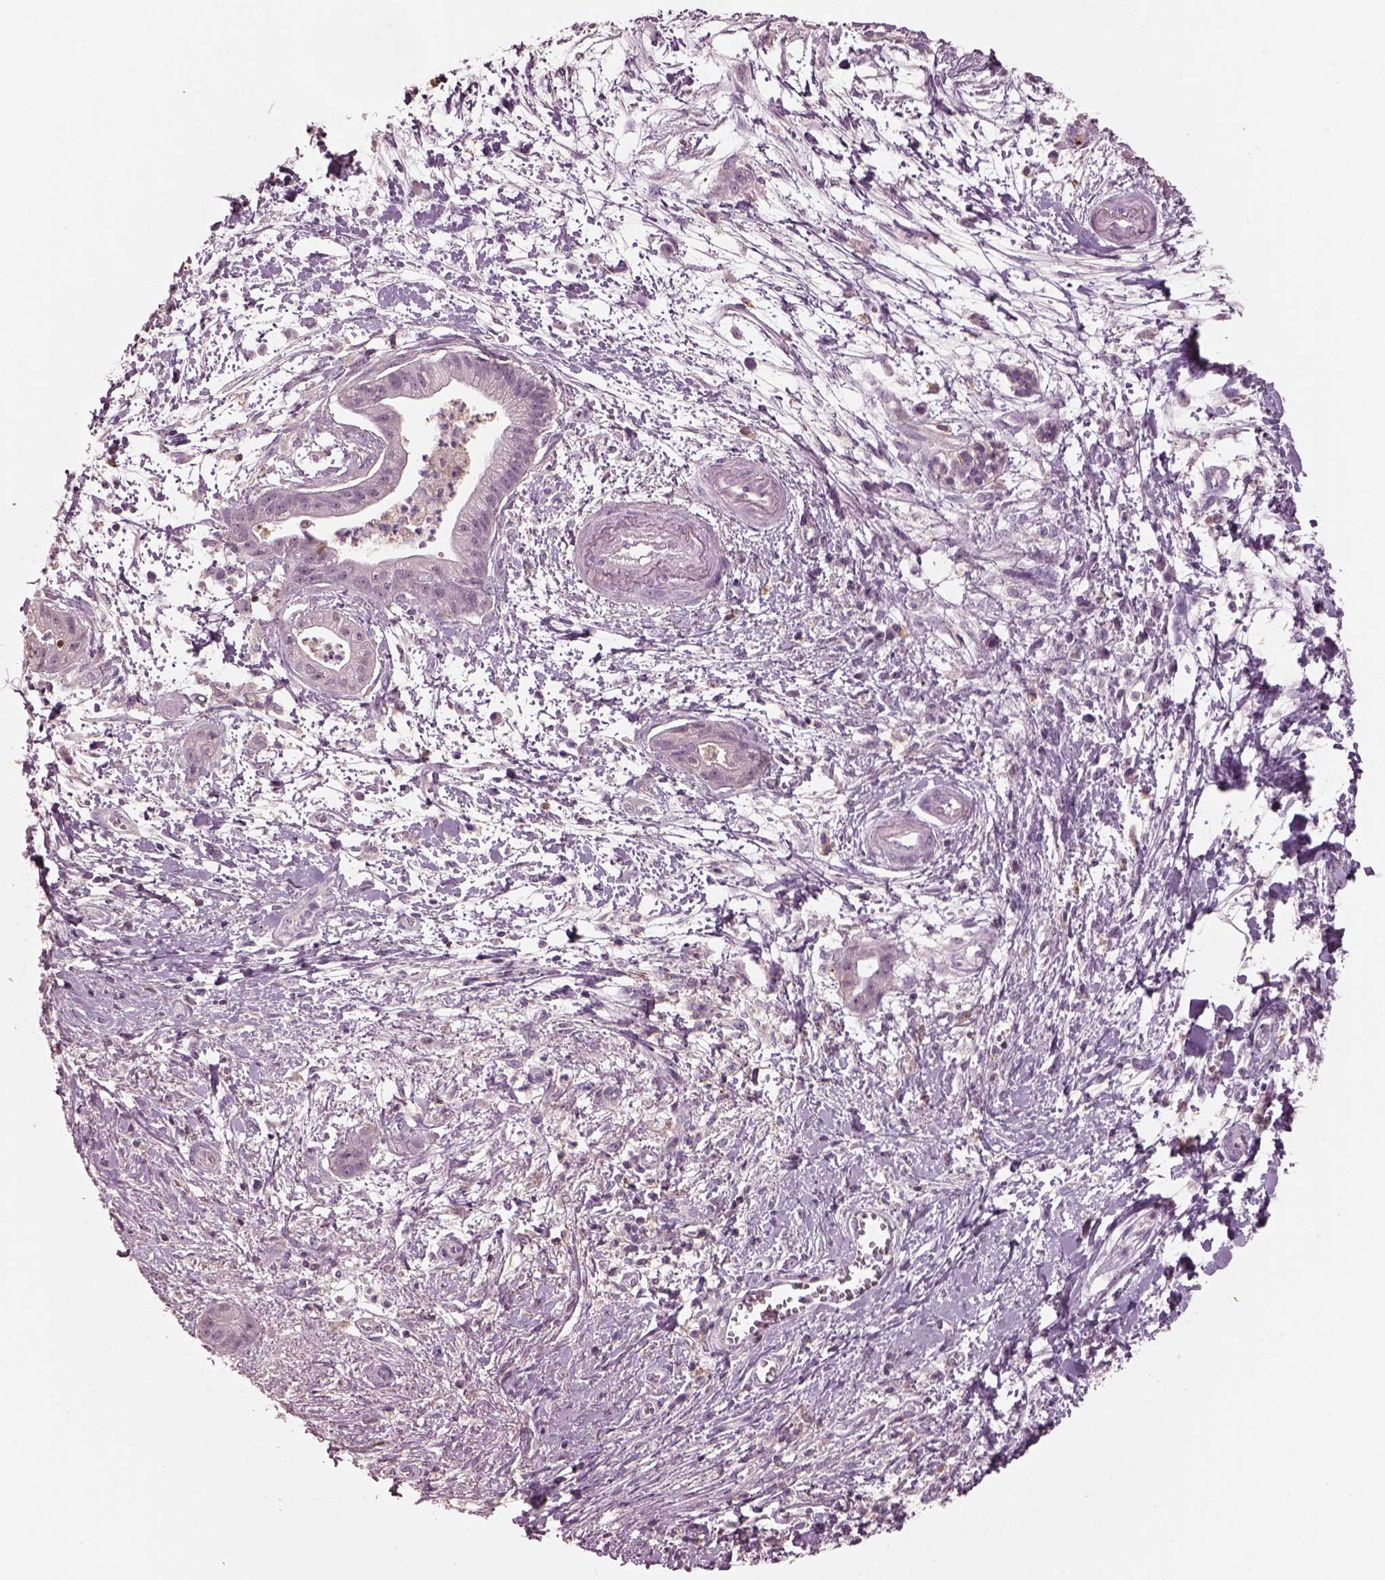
{"staining": {"intensity": "negative", "quantity": "none", "location": "none"}, "tissue": "pancreatic cancer", "cell_type": "Tumor cells", "image_type": "cancer", "snomed": [{"axis": "morphology", "description": "Normal tissue, NOS"}, {"axis": "morphology", "description": "Adenocarcinoma, NOS"}, {"axis": "topography", "description": "Lymph node"}, {"axis": "topography", "description": "Pancreas"}], "caption": "Image shows no protein expression in tumor cells of pancreatic adenocarcinoma tissue. (DAB (3,3'-diaminobenzidine) immunohistochemistry with hematoxylin counter stain).", "gene": "SRI", "patient": {"sex": "female", "age": 58}}